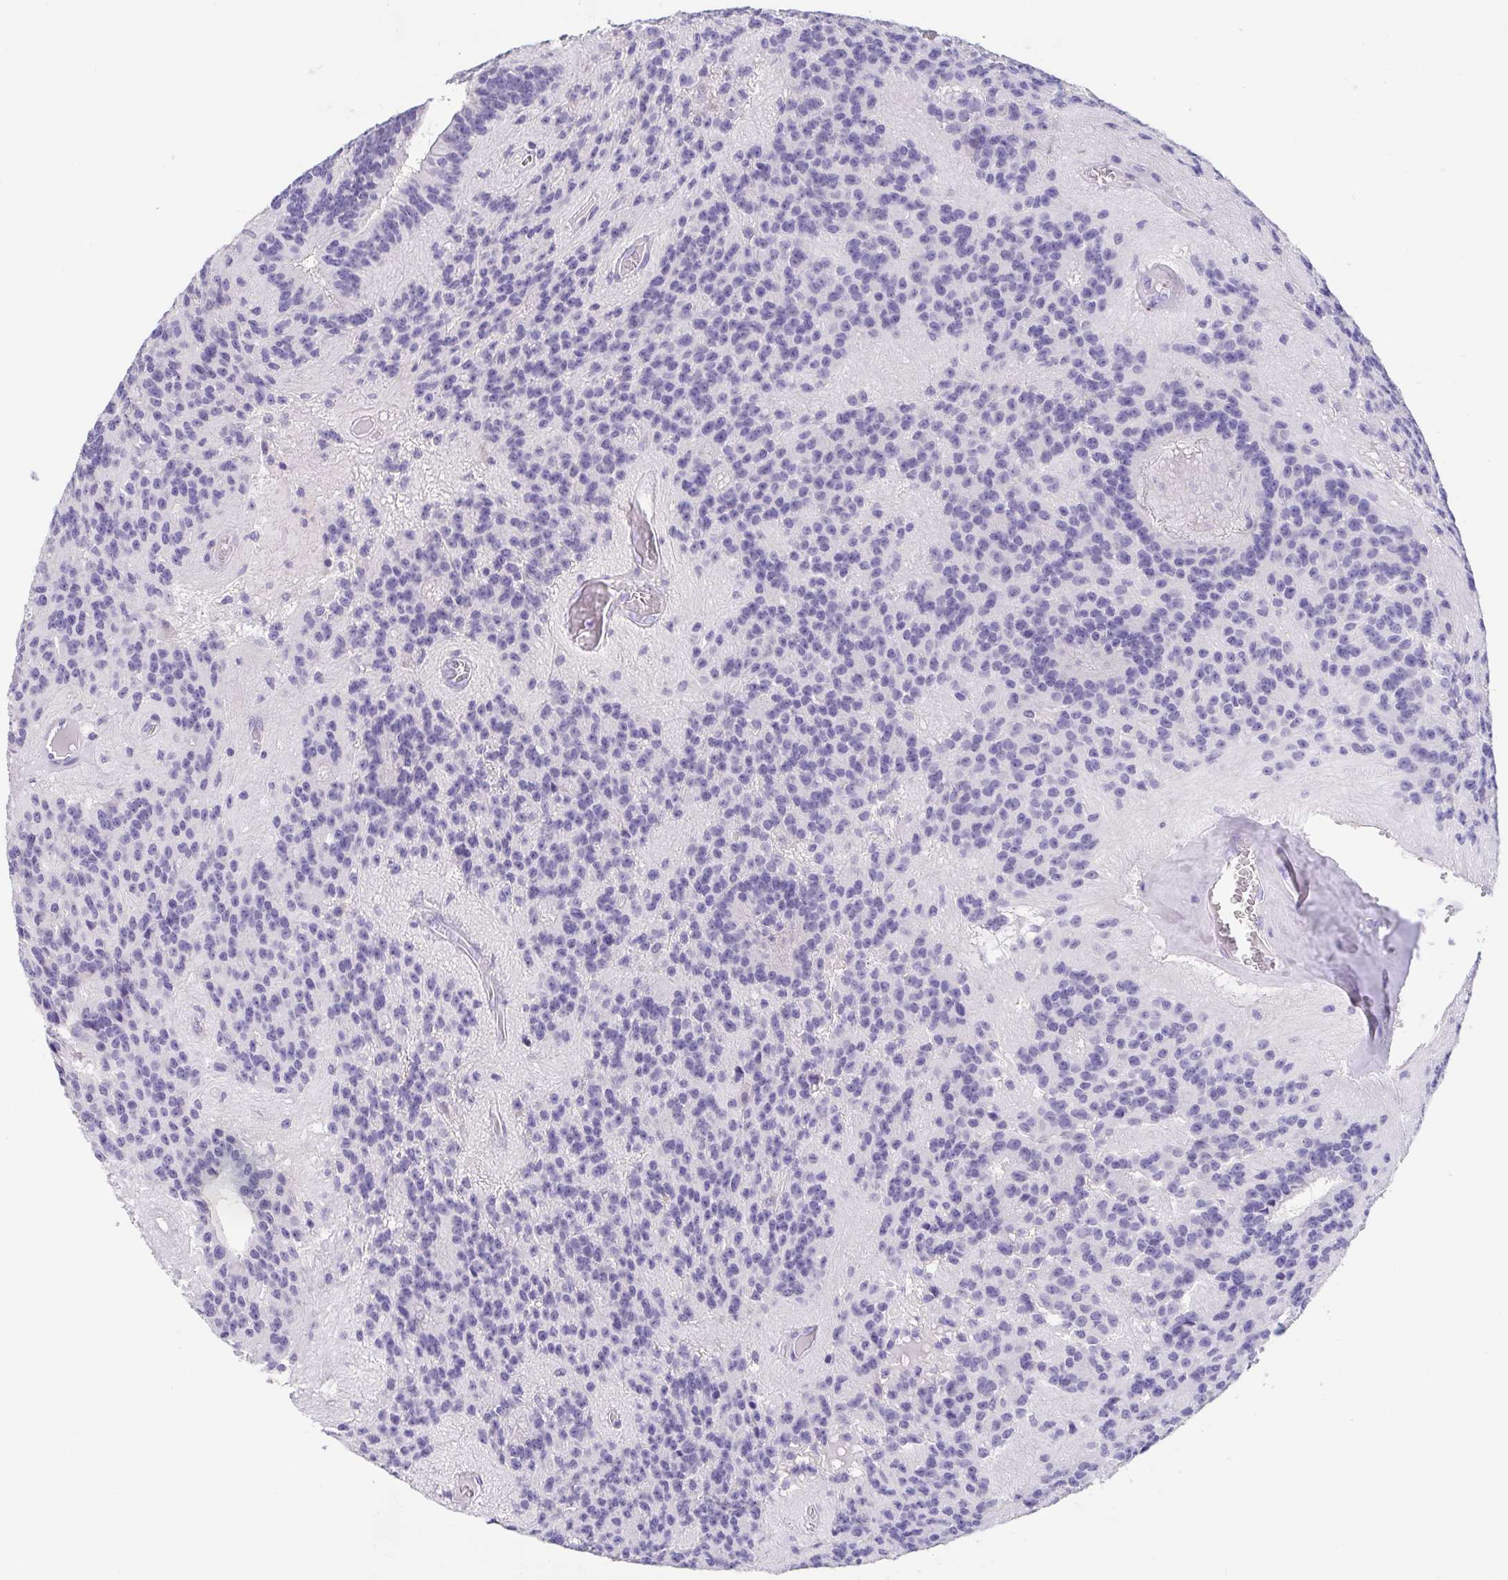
{"staining": {"intensity": "negative", "quantity": "none", "location": "none"}, "tissue": "glioma", "cell_type": "Tumor cells", "image_type": "cancer", "snomed": [{"axis": "morphology", "description": "Glioma, malignant, Low grade"}, {"axis": "topography", "description": "Brain"}], "caption": "An IHC photomicrograph of glioma is shown. There is no staining in tumor cells of glioma. (Immunohistochemistry (ihc), brightfield microscopy, high magnification).", "gene": "FABP3", "patient": {"sex": "male", "age": 31}}